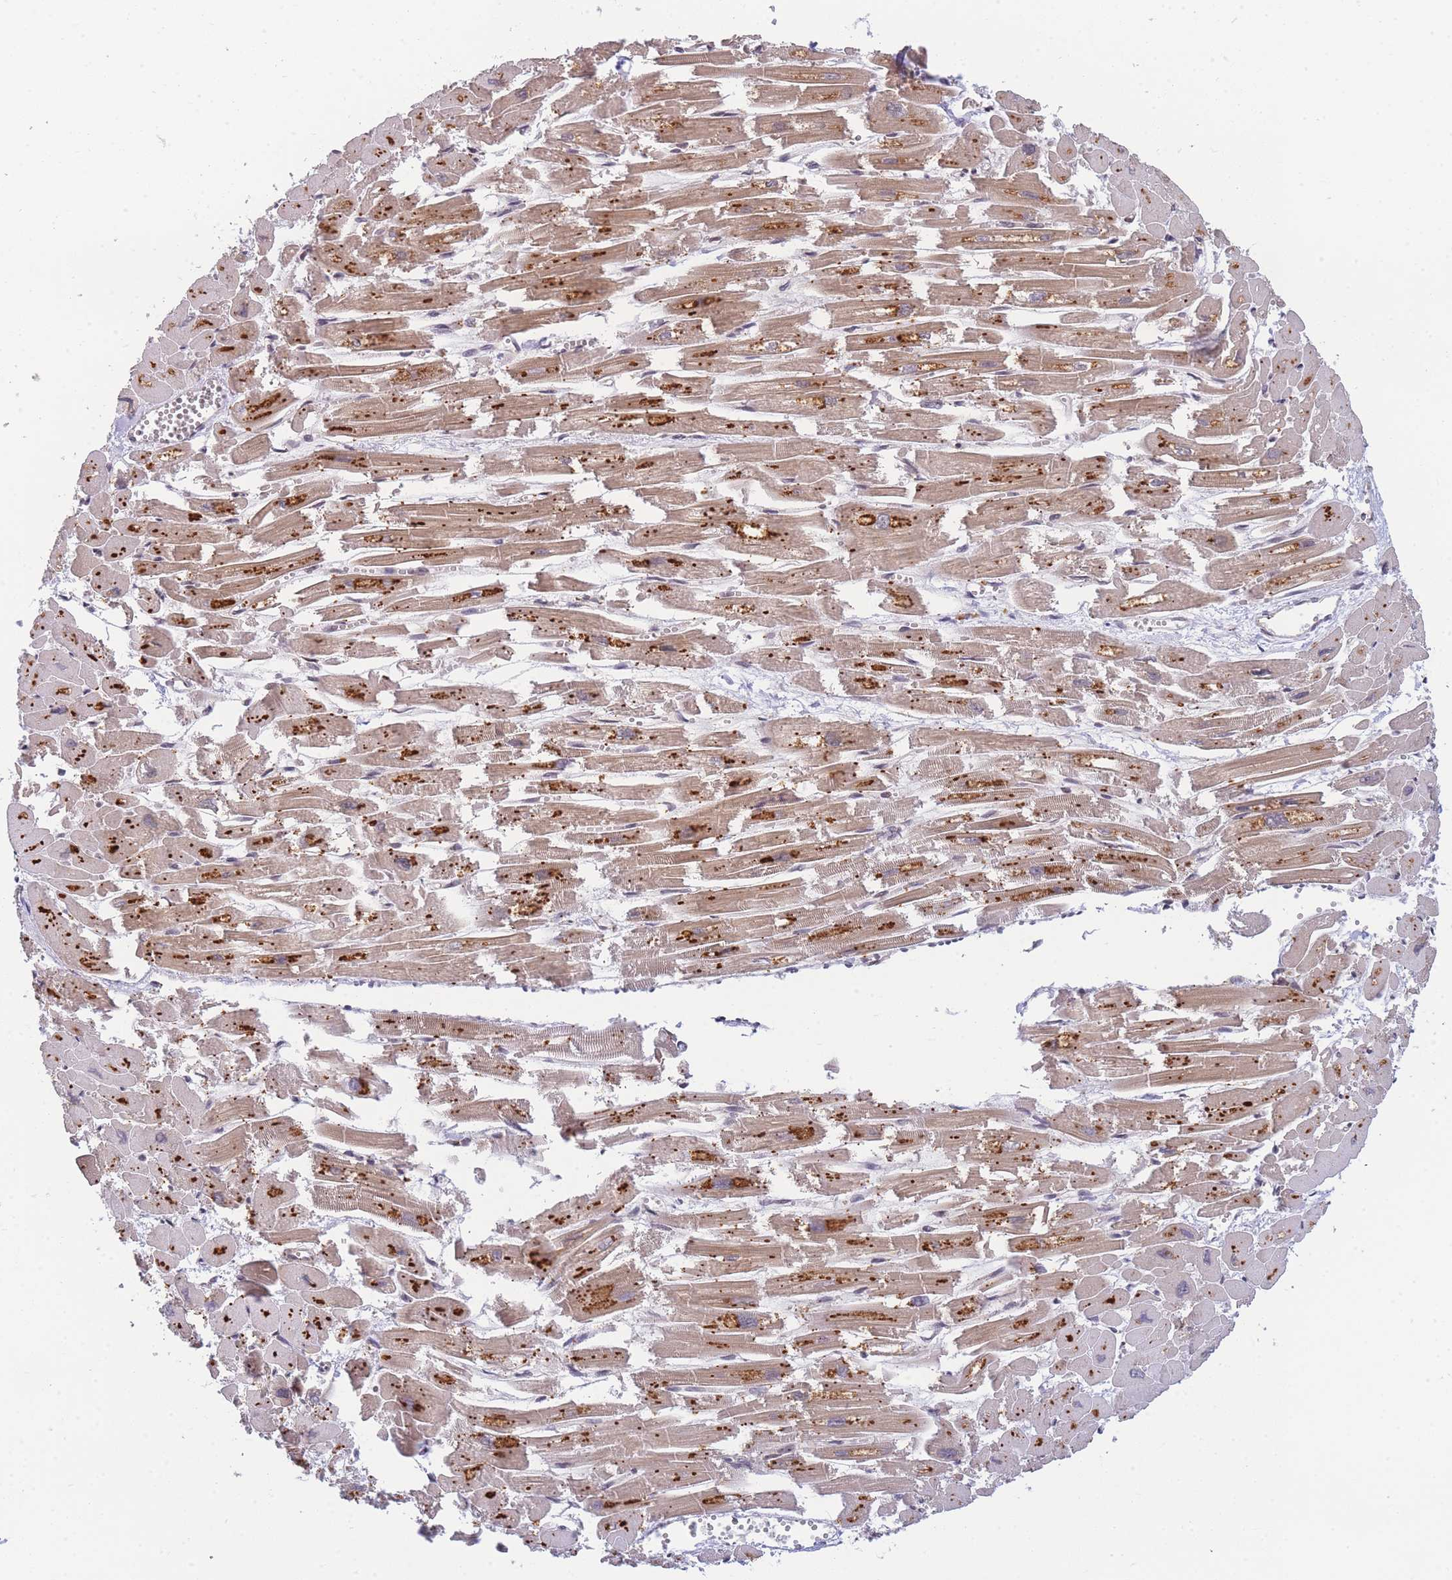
{"staining": {"intensity": "moderate", "quantity": ">75%", "location": "cytoplasmic/membranous"}, "tissue": "heart muscle", "cell_type": "Cardiomyocytes", "image_type": "normal", "snomed": [{"axis": "morphology", "description": "Normal tissue, NOS"}, {"axis": "topography", "description": "Heart"}], "caption": "Protein expression analysis of unremarkable heart muscle shows moderate cytoplasmic/membranous positivity in about >75% of cardiomyocytes.", "gene": "ENSG00000276345", "patient": {"sex": "male", "age": 54}}